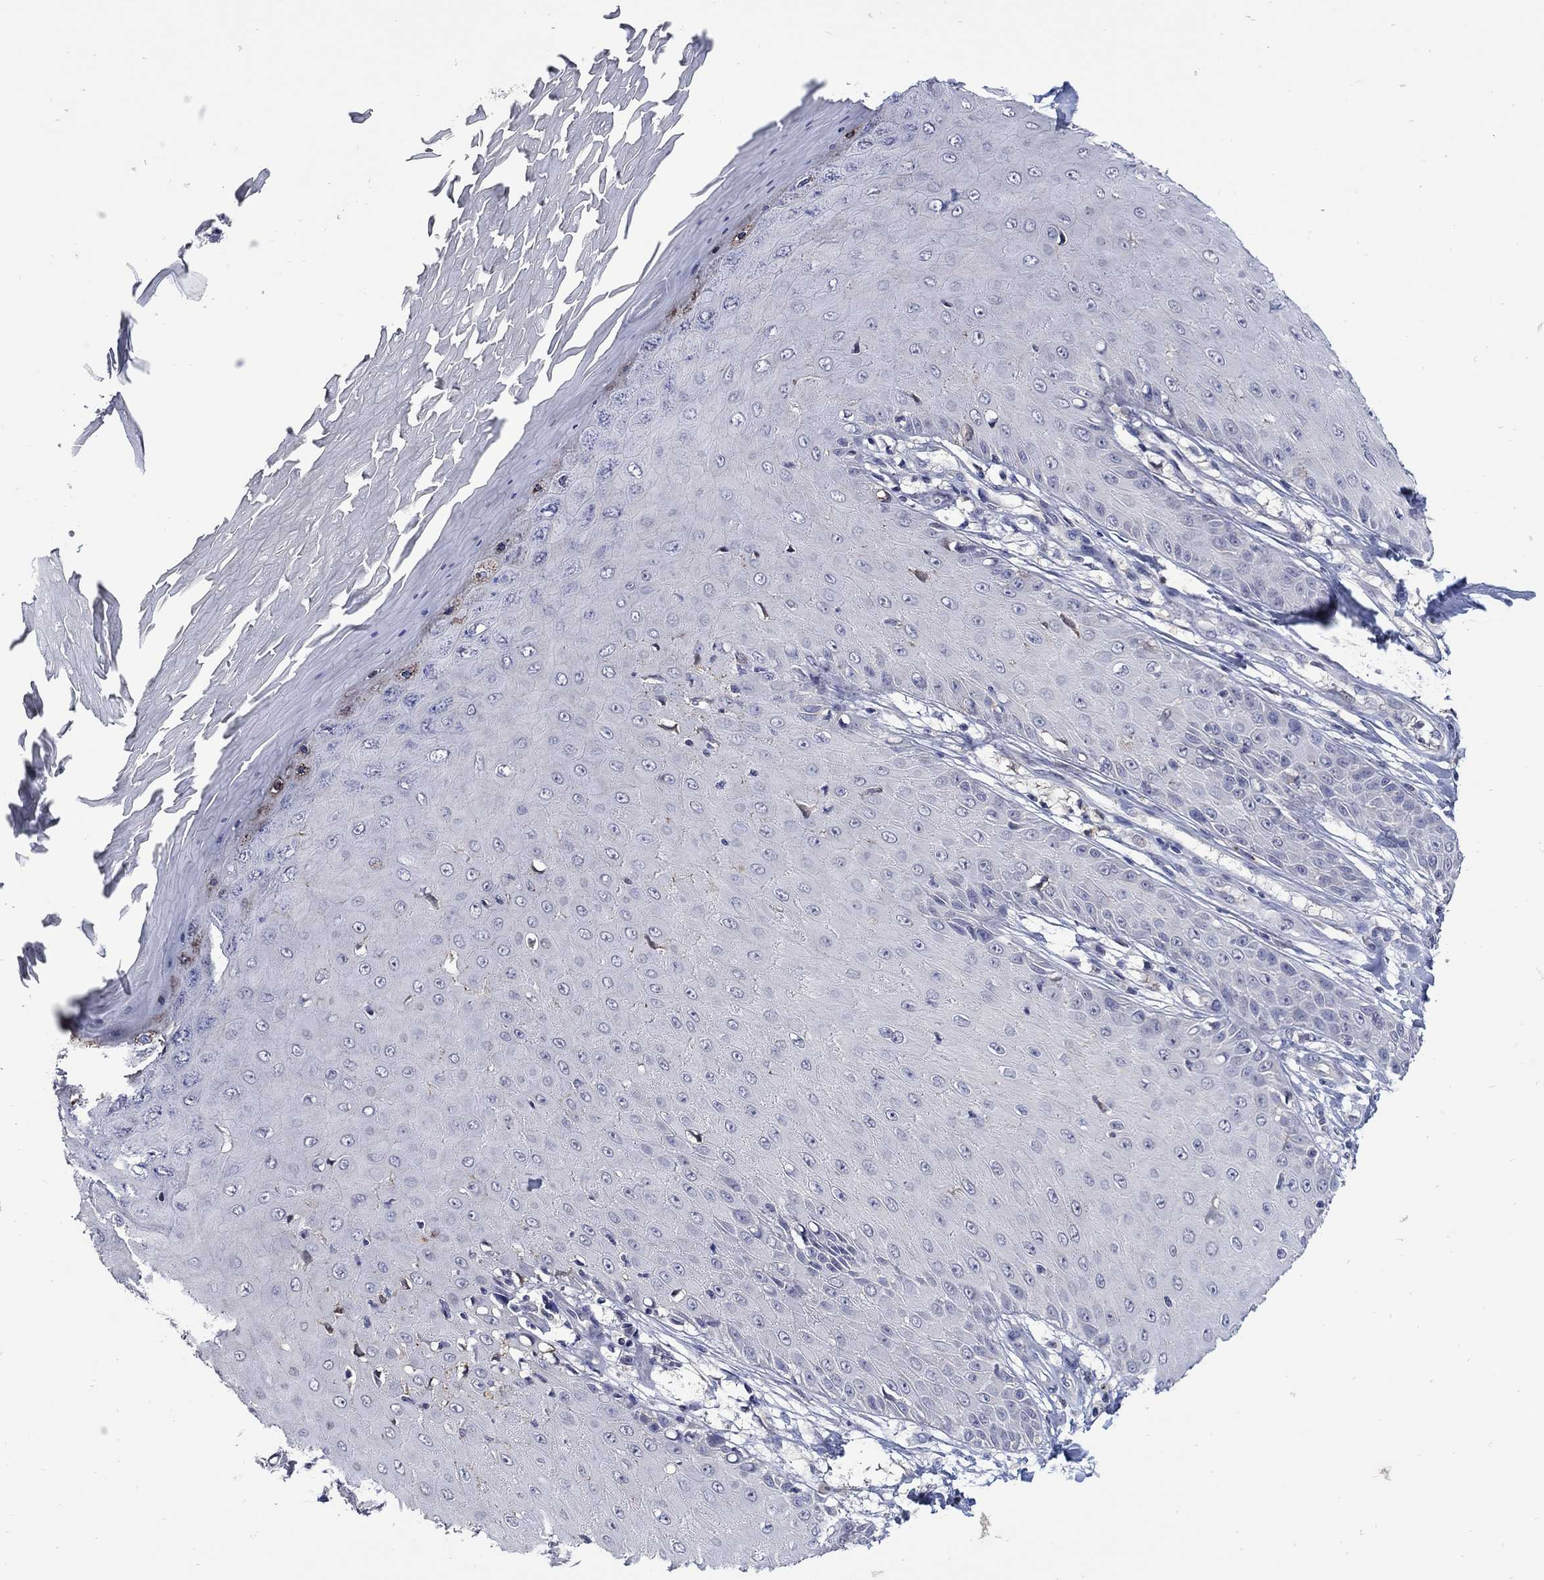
{"staining": {"intensity": "negative", "quantity": "none", "location": "none"}, "tissue": "skin cancer", "cell_type": "Tumor cells", "image_type": "cancer", "snomed": [{"axis": "morphology", "description": "Inflammation, NOS"}, {"axis": "morphology", "description": "Squamous cell carcinoma, NOS"}, {"axis": "topography", "description": "Skin"}], "caption": "There is no significant expression in tumor cells of skin cancer (squamous cell carcinoma). Brightfield microscopy of immunohistochemistry stained with DAB (brown) and hematoxylin (blue), captured at high magnification.", "gene": "CETN1", "patient": {"sex": "male", "age": 70}}